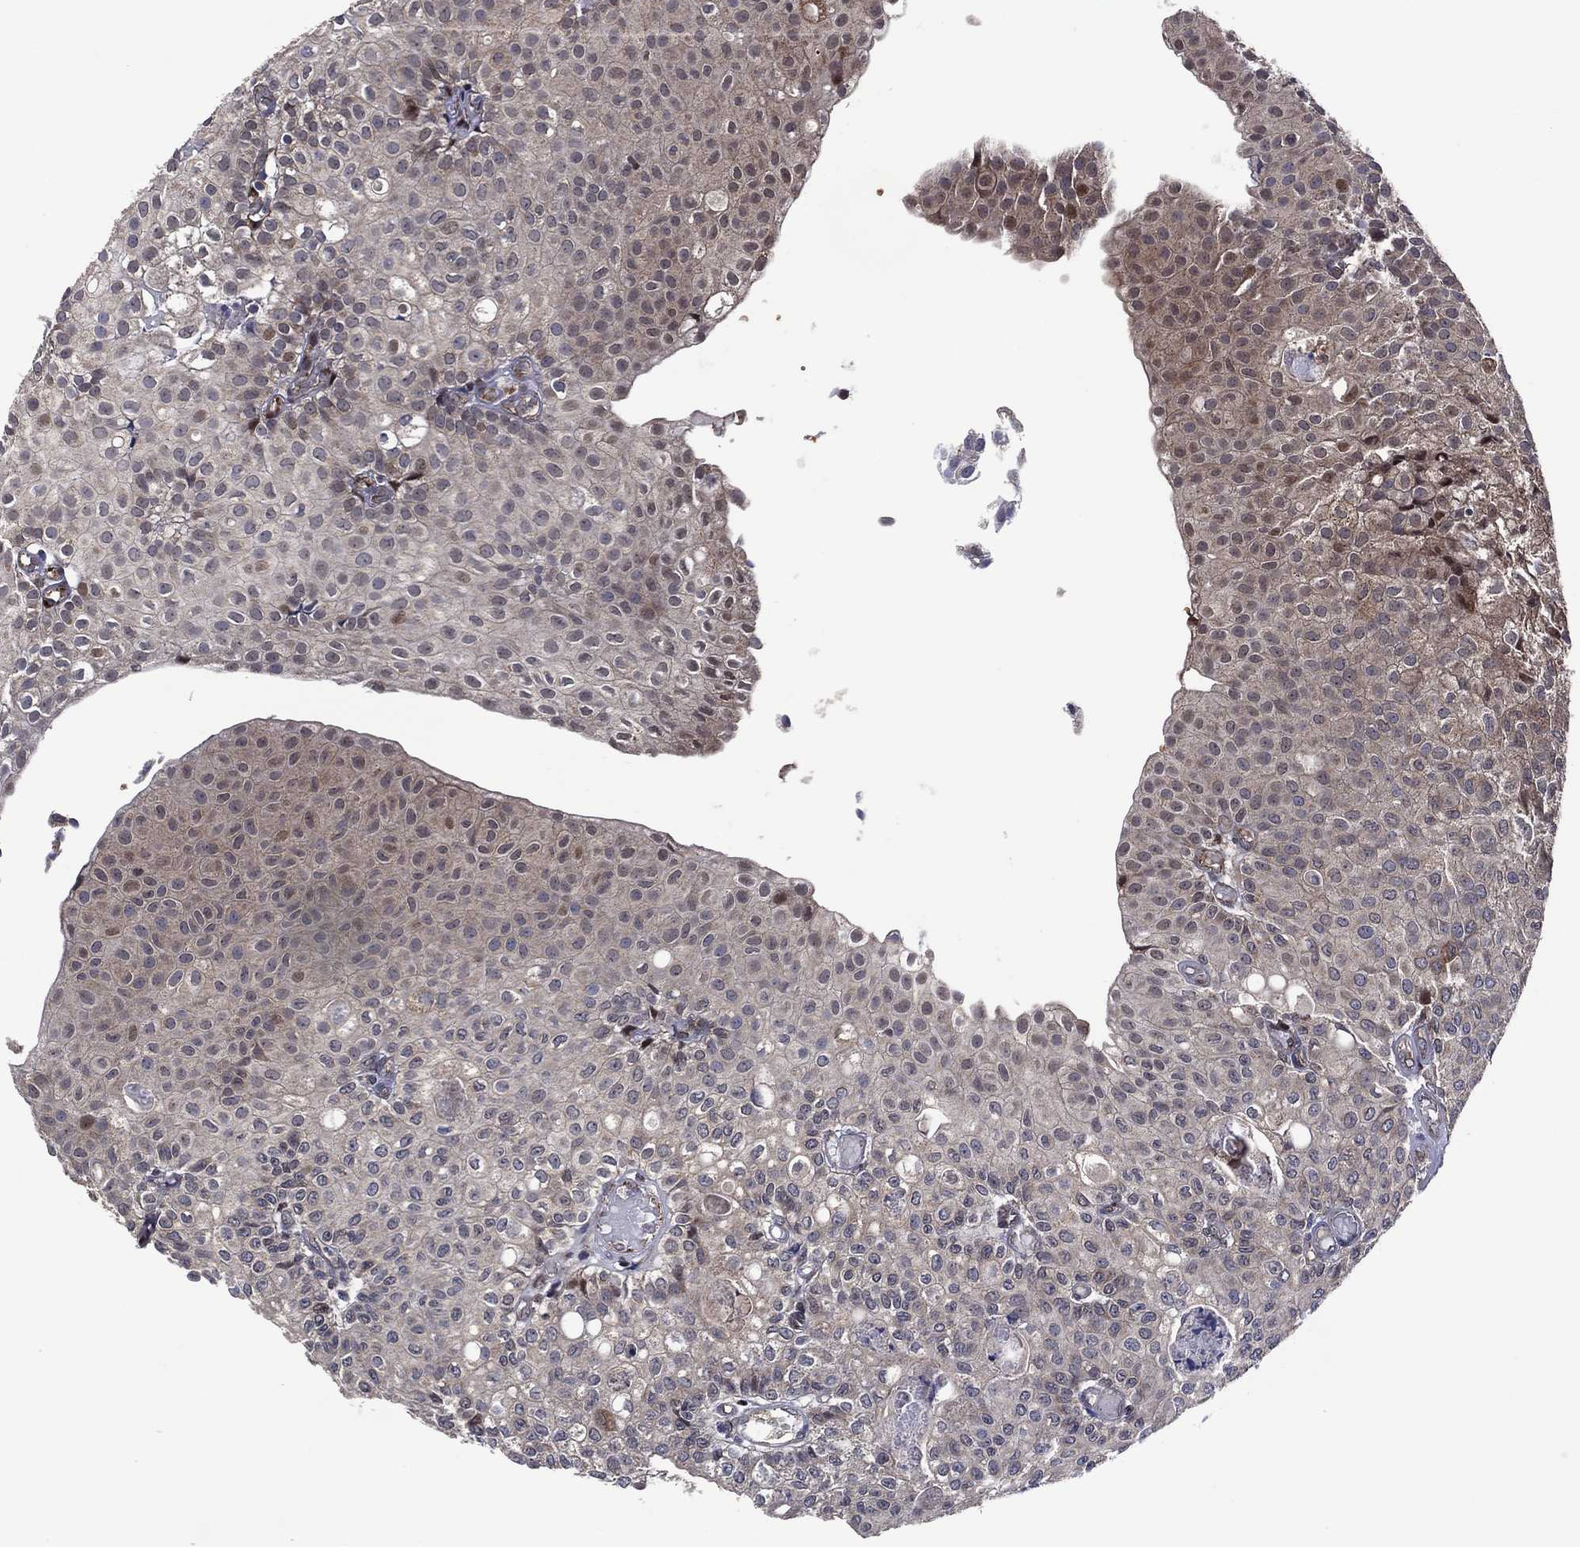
{"staining": {"intensity": "negative", "quantity": "none", "location": "none"}, "tissue": "urothelial cancer", "cell_type": "Tumor cells", "image_type": "cancer", "snomed": [{"axis": "morphology", "description": "Urothelial carcinoma, Low grade"}, {"axis": "topography", "description": "Urinary bladder"}], "caption": "The image shows no significant expression in tumor cells of low-grade urothelial carcinoma.", "gene": "HTD2", "patient": {"sex": "male", "age": 89}}